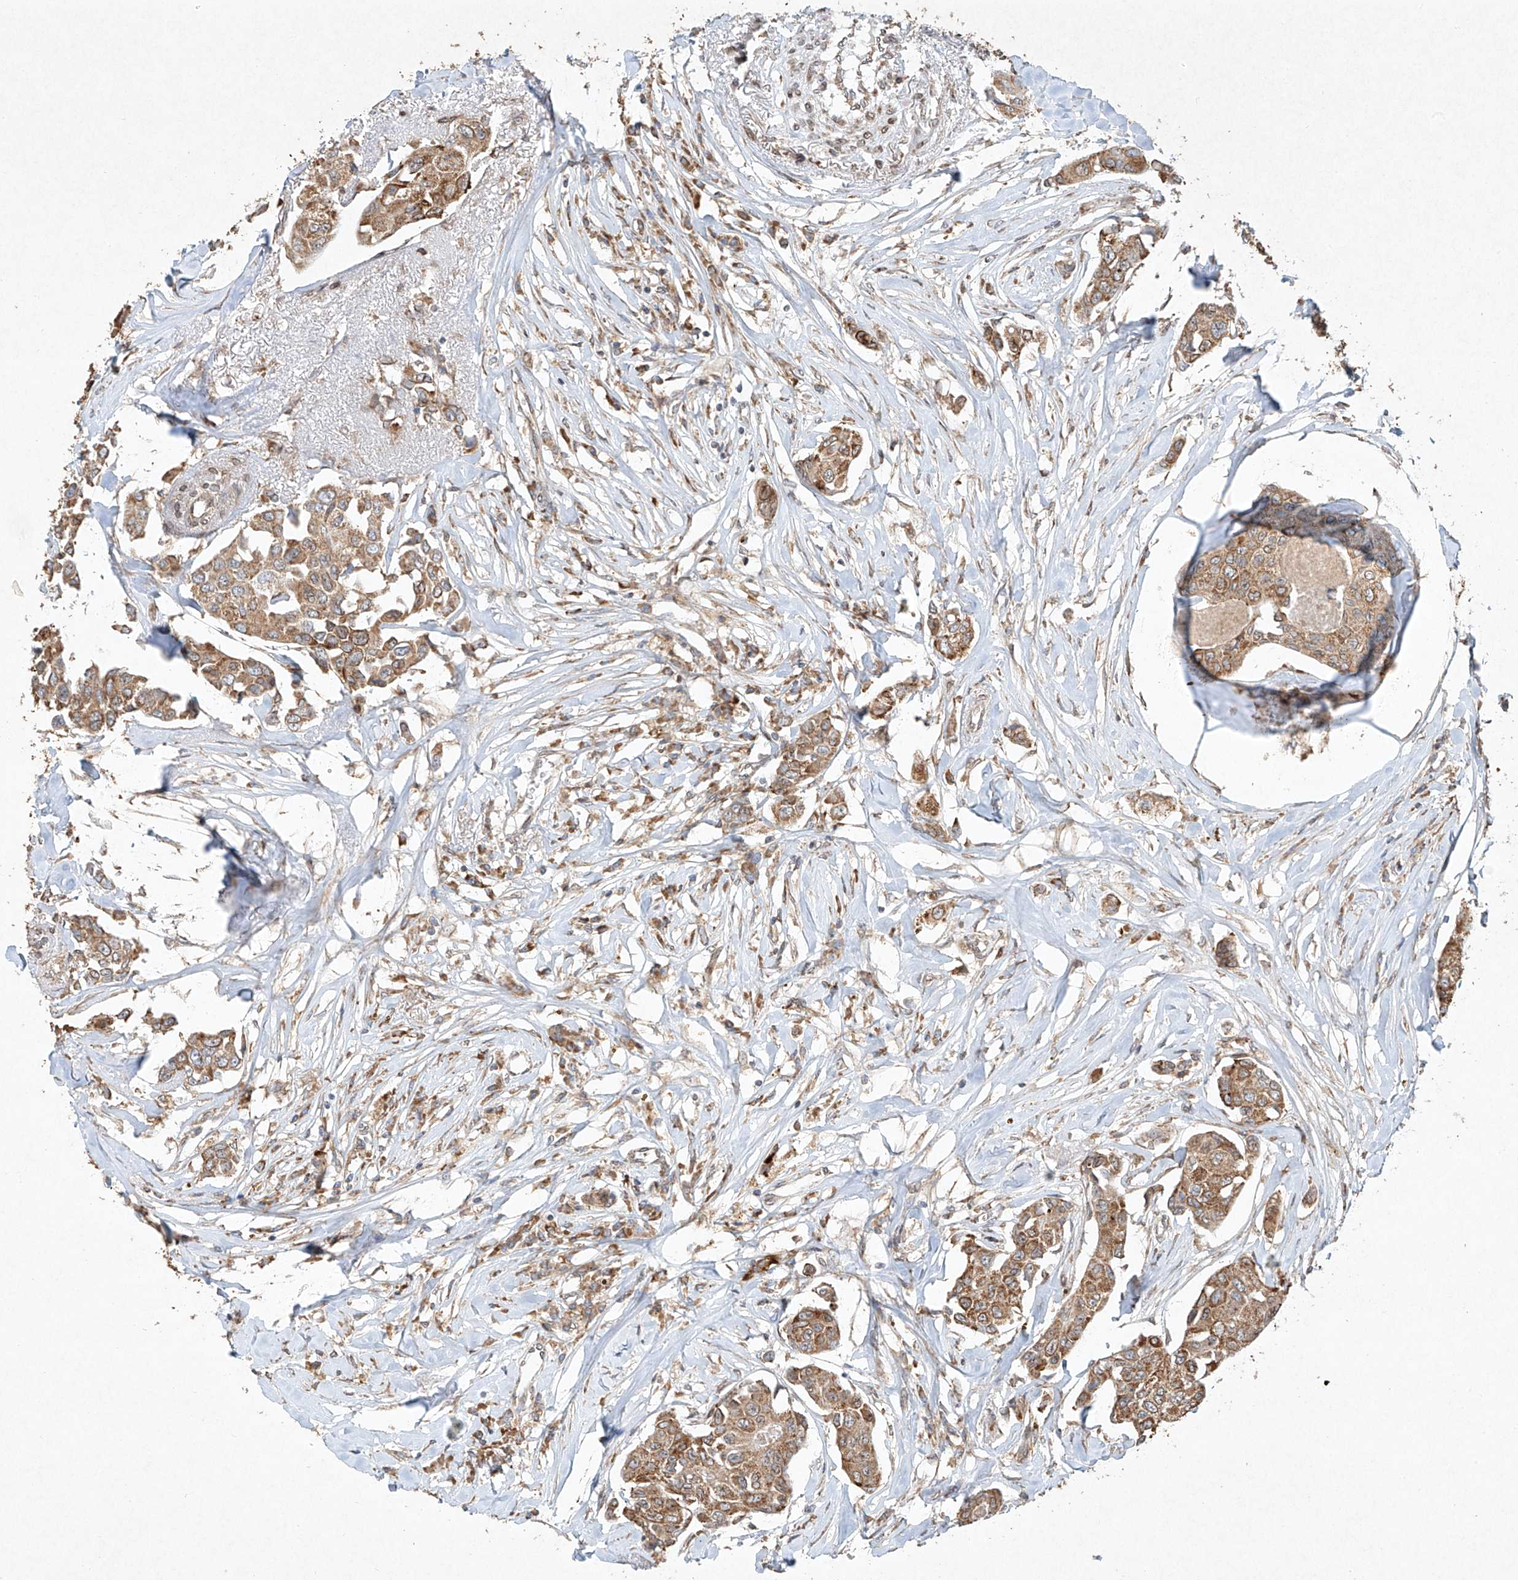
{"staining": {"intensity": "moderate", "quantity": ">75%", "location": "cytoplasmic/membranous"}, "tissue": "breast cancer", "cell_type": "Tumor cells", "image_type": "cancer", "snomed": [{"axis": "morphology", "description": "Duct carcinoma"}, {"axis": "topography", "description": "Breast"}], "caption": "Immunohistochemistry of human breast invasive ductal carcinoma reveals medium levels of moderate cytoplasmic/membranous expression in approximately >75% of tumor cells.", "gene": "SEMA3B", "patient": {"sex": "female", "age": 80}}